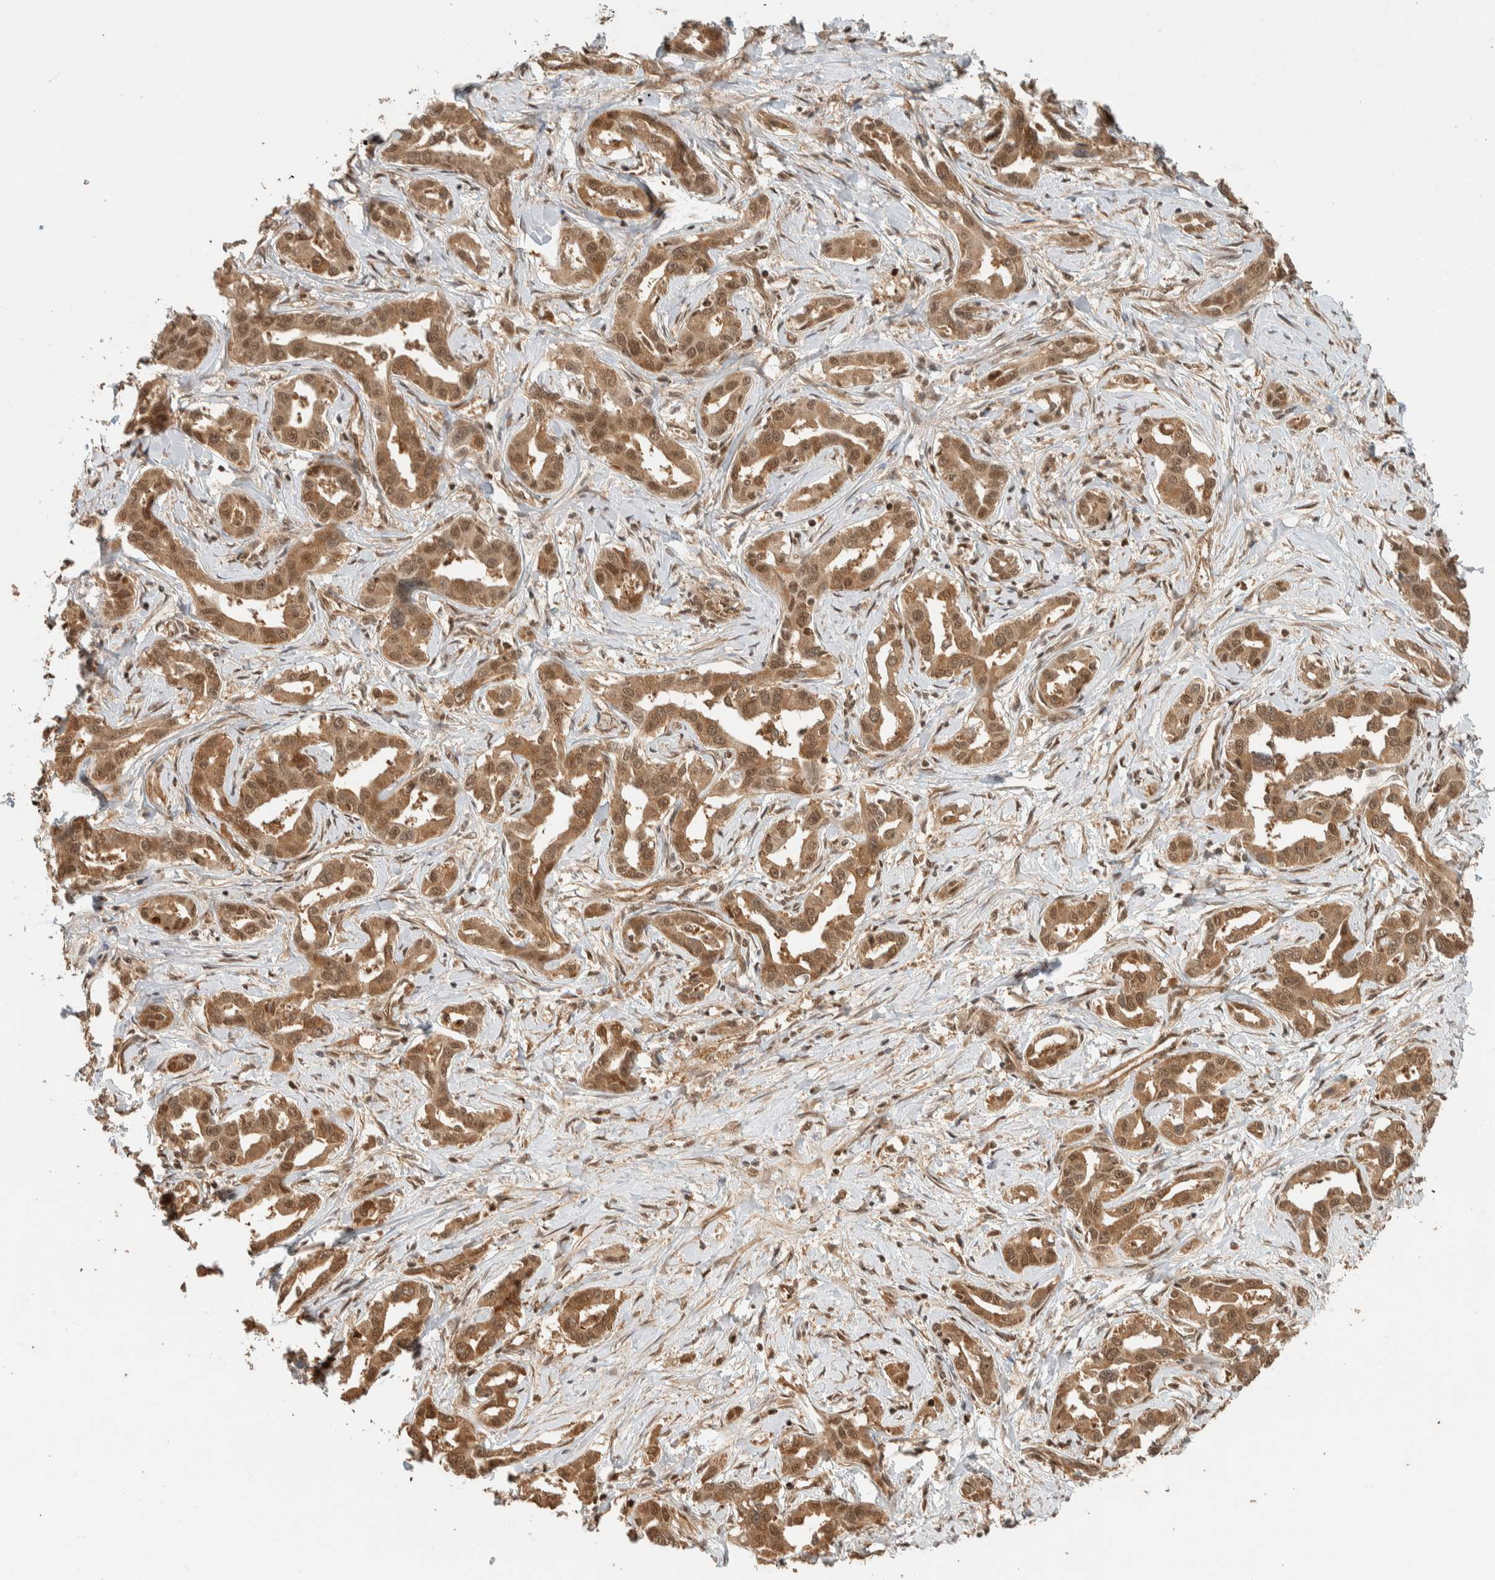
{"staining": {"intensity": "moderate", "quantity": ">75%", "location": "cytoplasmic/membranous,nuclear"}, "tissue": "liver cancer", "cell_type": "Tumor cells", "image_type": "cancer", "snomed": [{"axis": "morphology", "description": "Cholangiocarcinoma"}, {"axis": "topography", "description": "Liver"}], "caption": "Human liver cancer stained for a protein (brown) demonstrates moderate cytoplasmic/membranous and nuclear positive positivity in about >75% of tumor cells.", "gene": "ZBTB2", "patient": {"sex": "male", "age": 59}}